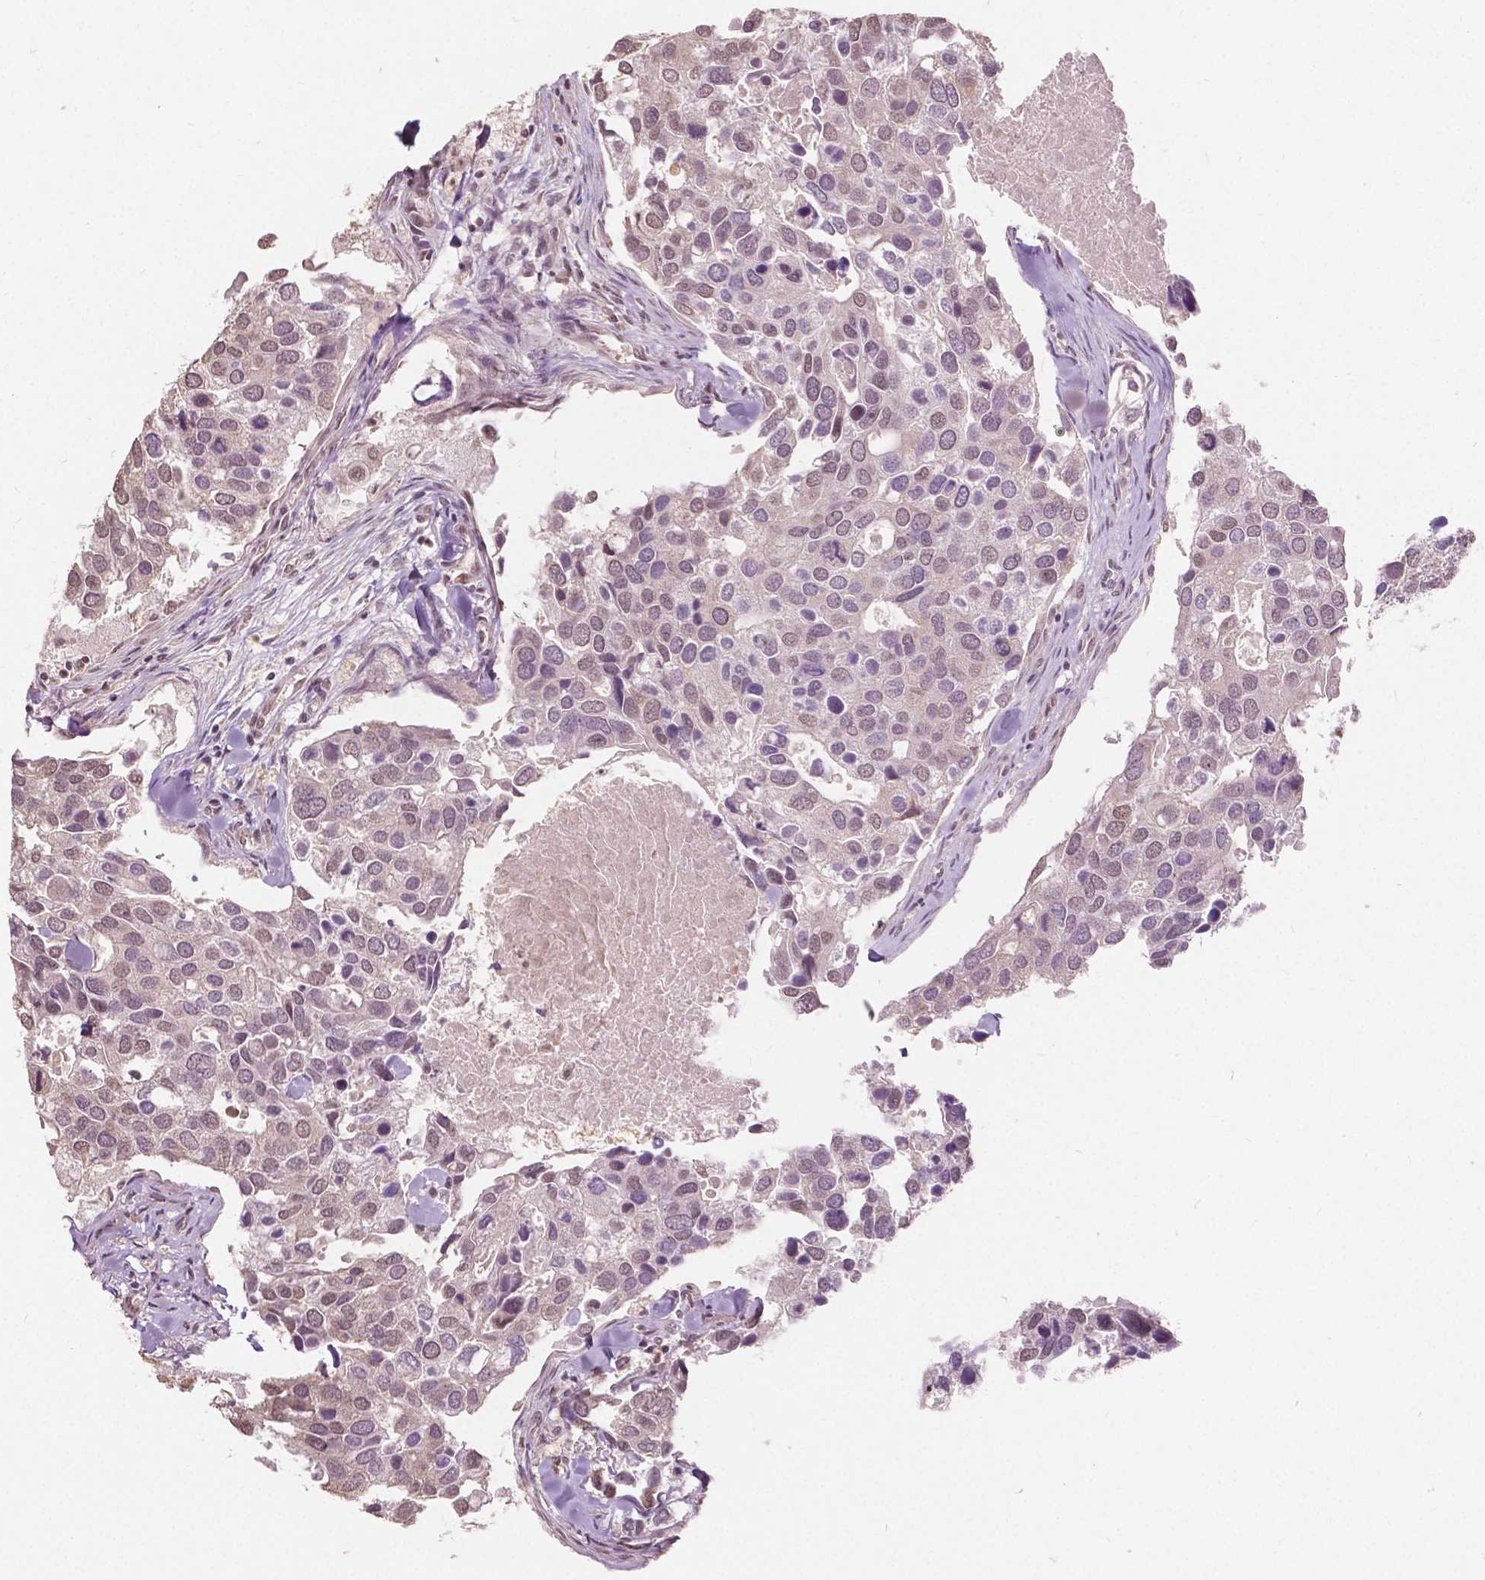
{"staining": {"intensity": "weak", "quantity": ">75%", "location": "nuclear"}, "tissue": "breast cancer", "cell_type": "Tumor cells", "image_type": "cancer", "snomed": [{"axis": "morphology", "description": "Duct carcinoma"}, {"axis": "topography", "description": "Breast"}], "caption": "Breast cancer (intraductal carcinoma) stained for a protein shows weak nuclear positivity in tumor cells. The protein is shown in brown color, while the nuclei are stained blue.", "gene": "HOXA10", "patient": {"sex": "female", "age": 83}}